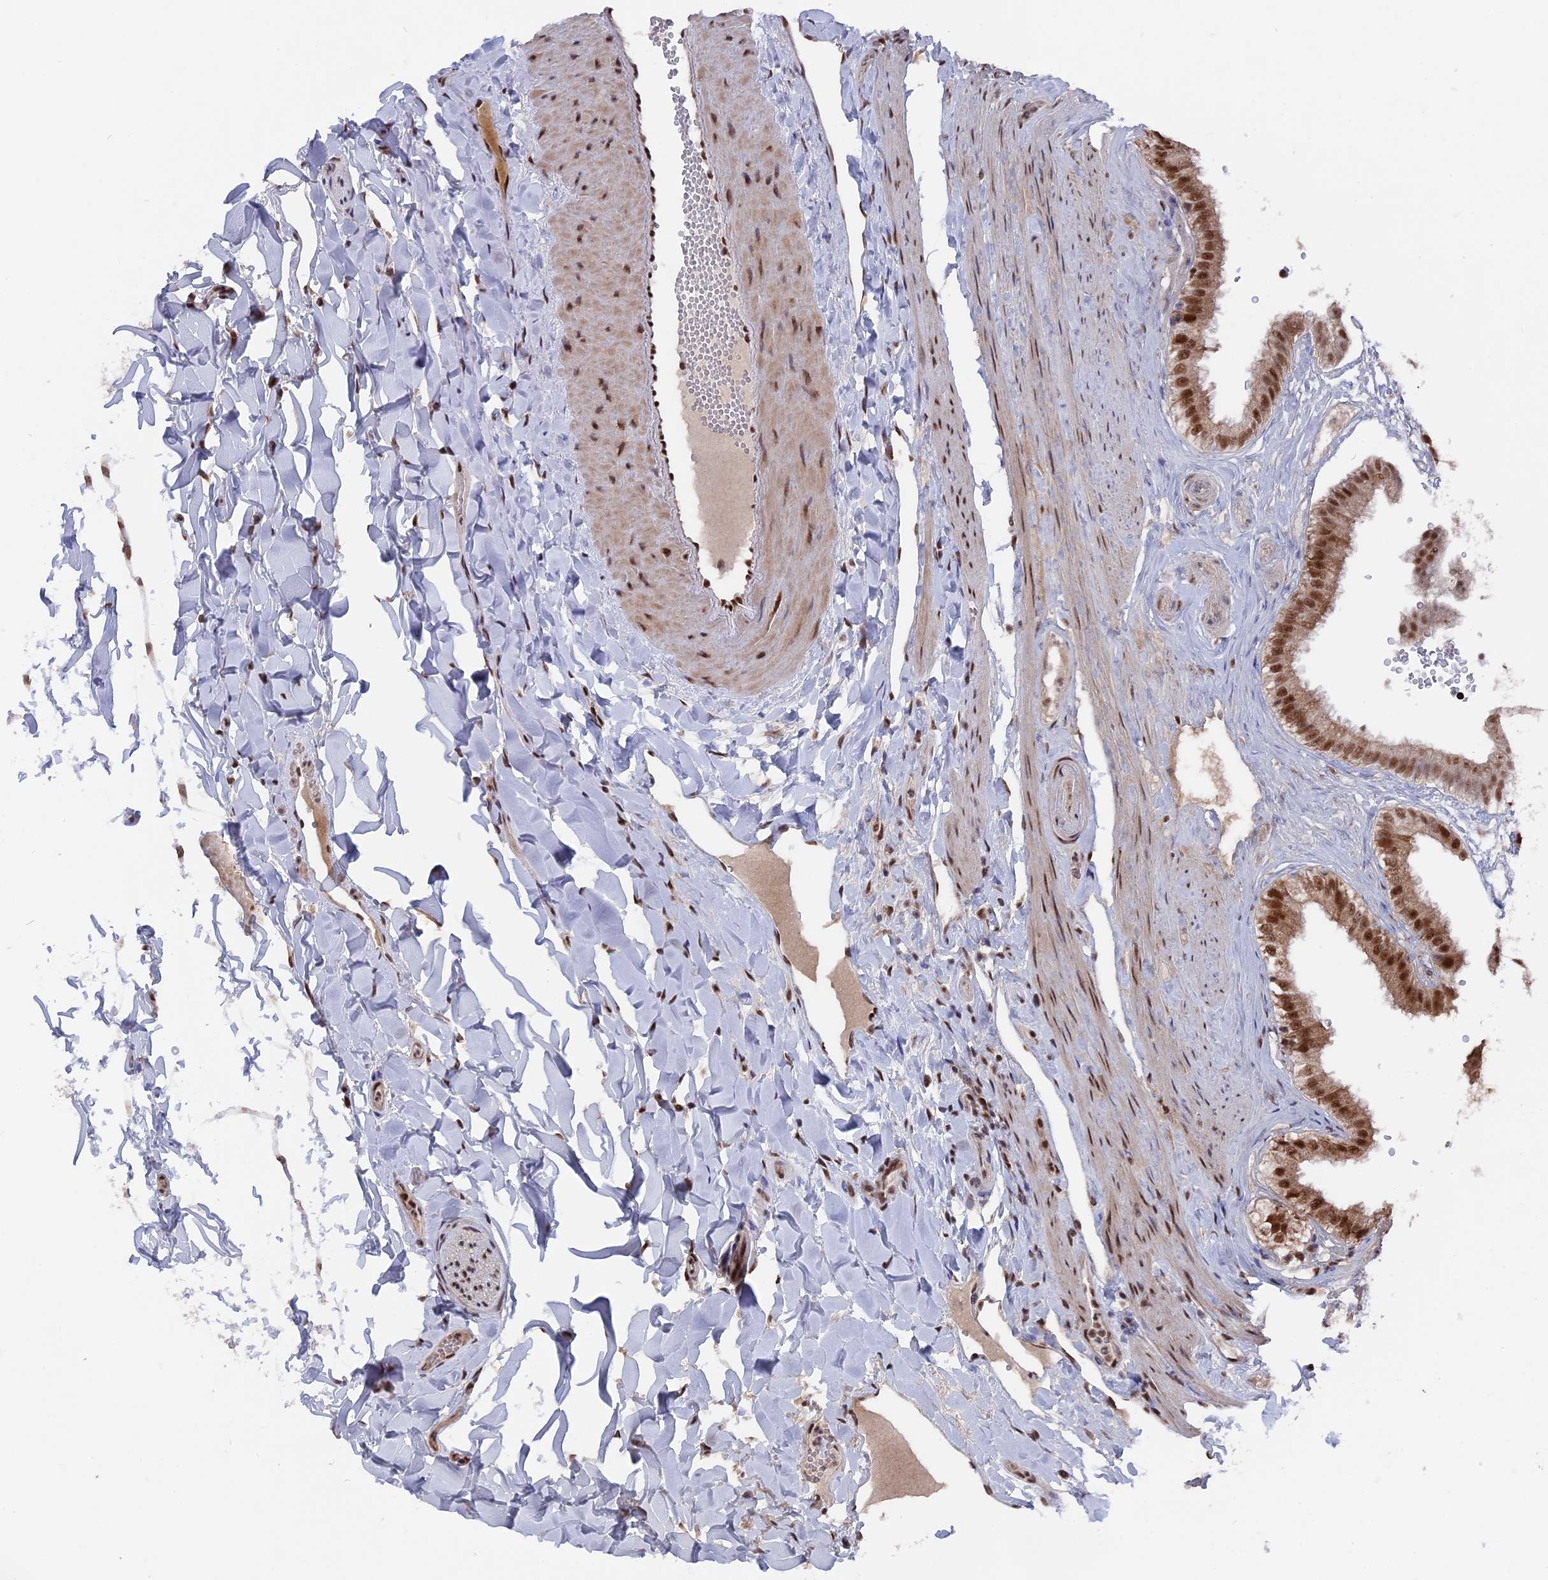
{"staining": {"intensity": "strong", "quantity": ">75%", "location": "nuclear"}, "tissue": "gallbladder", "cell_type": "Glandular cells", "image_type": "normal", "snomed": [{"axis": "morphology", "description": "Normal tissue, NOS"}, {"axis": "topography", "description": "Gallbladder"}], "caption": "Strong nuclear expression for a protein is seen in about >75% of glandular cells of benign gallbladder using IHC.", "gene": "SF3A2", "patient": {"sex": "female", "age": 61}}